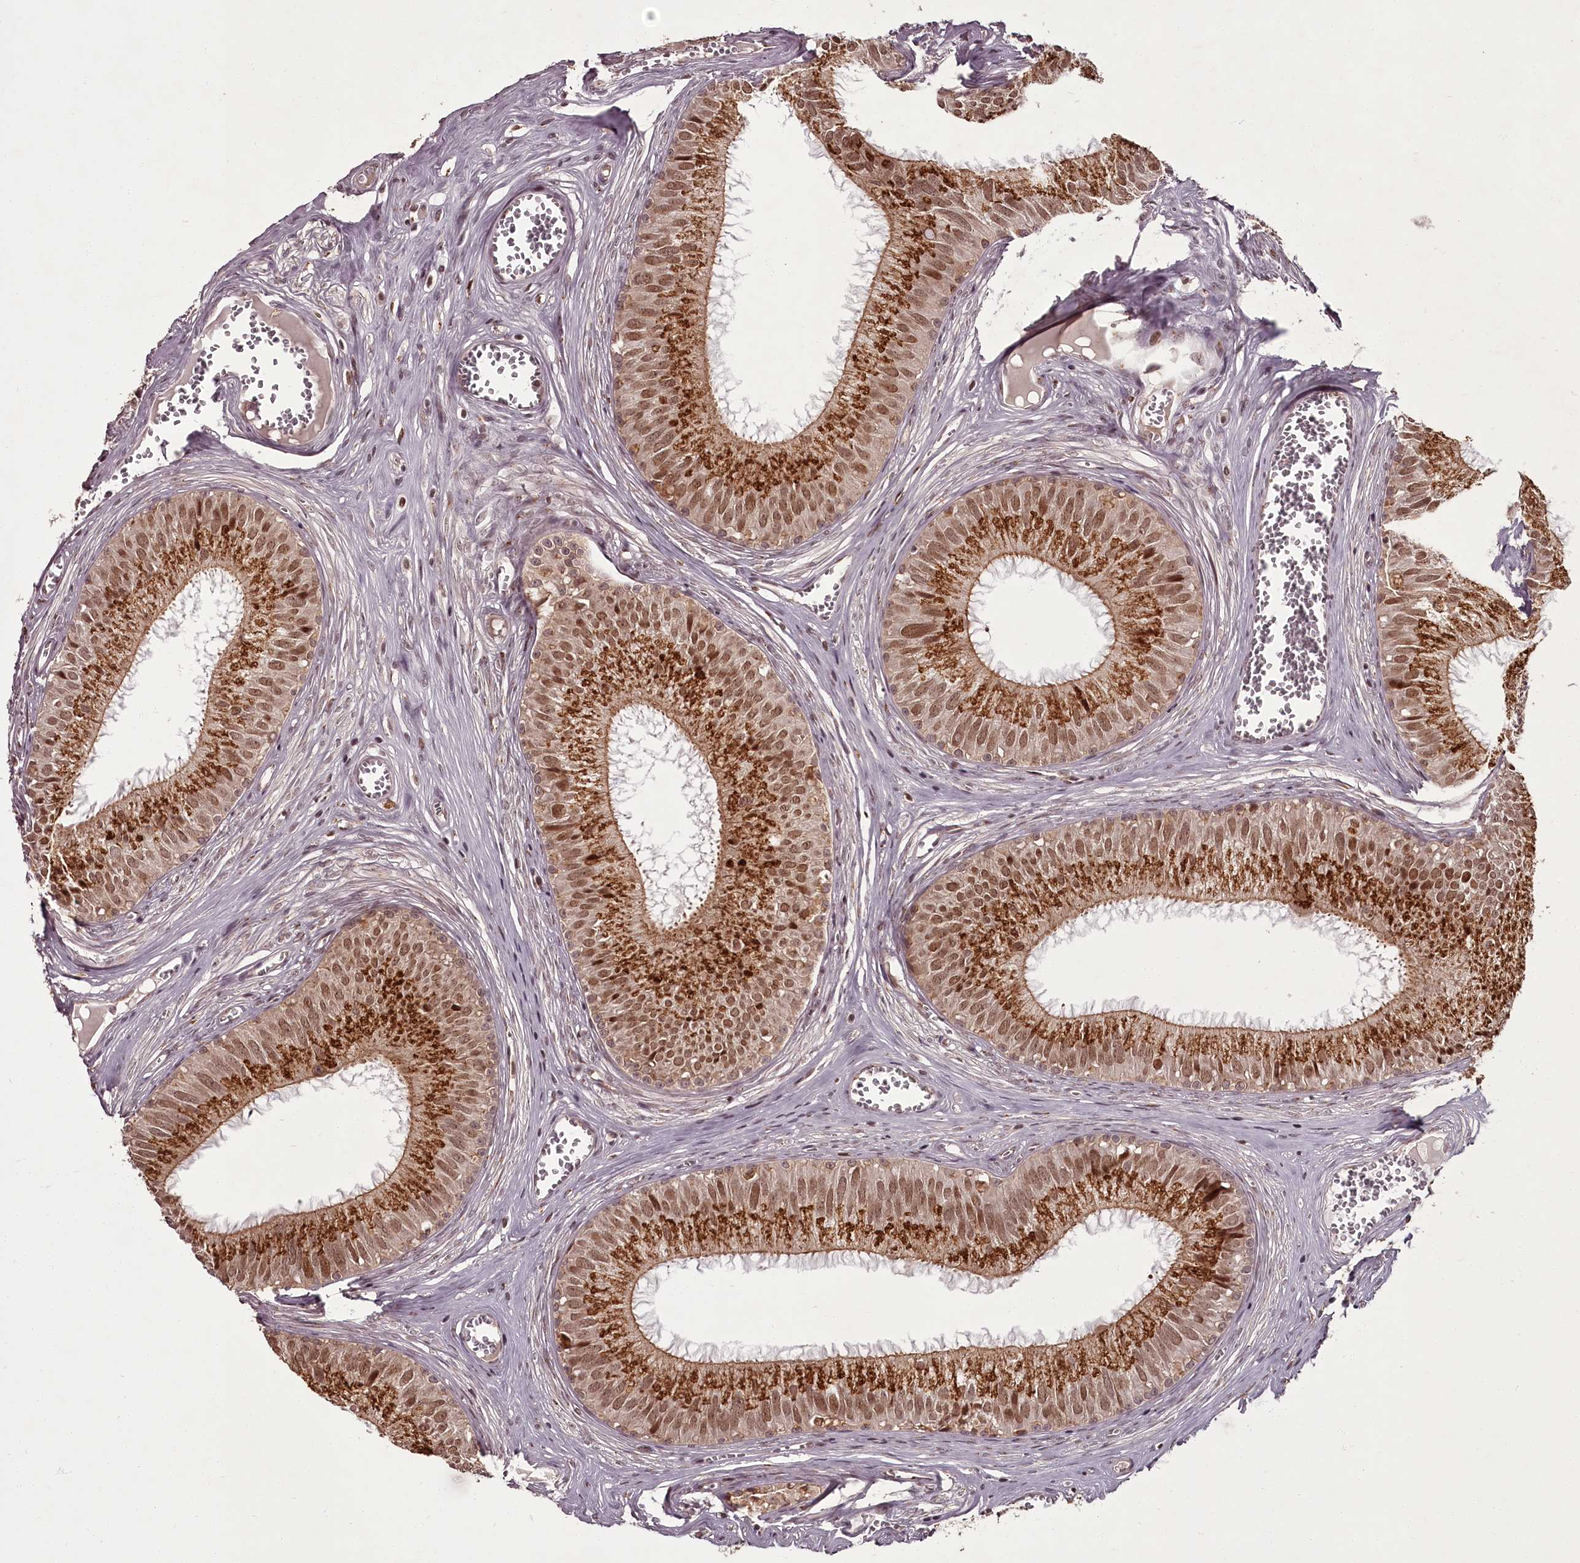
{"staining": {"intensity": "moderate", "quantity": ">75%", "location": "cytoplasmic/membranous,nuclear"}, "tissue": "epididymis", "cell_type": "Glandular cells", "image_type": "normal", "snomed": [{"axis": "morphology", "description": "Normal tissue, NOS"}, {"axis": "topography", "description": "Epididymis"}], "caption": "Protein expression analysis of normal epididymis reveals moderate cytoplasmic/membranous,nuclear staining in approximately >75% of glandular cells.", "gene": "CEP83", "patient": {"sex": "male", "age": 36}}